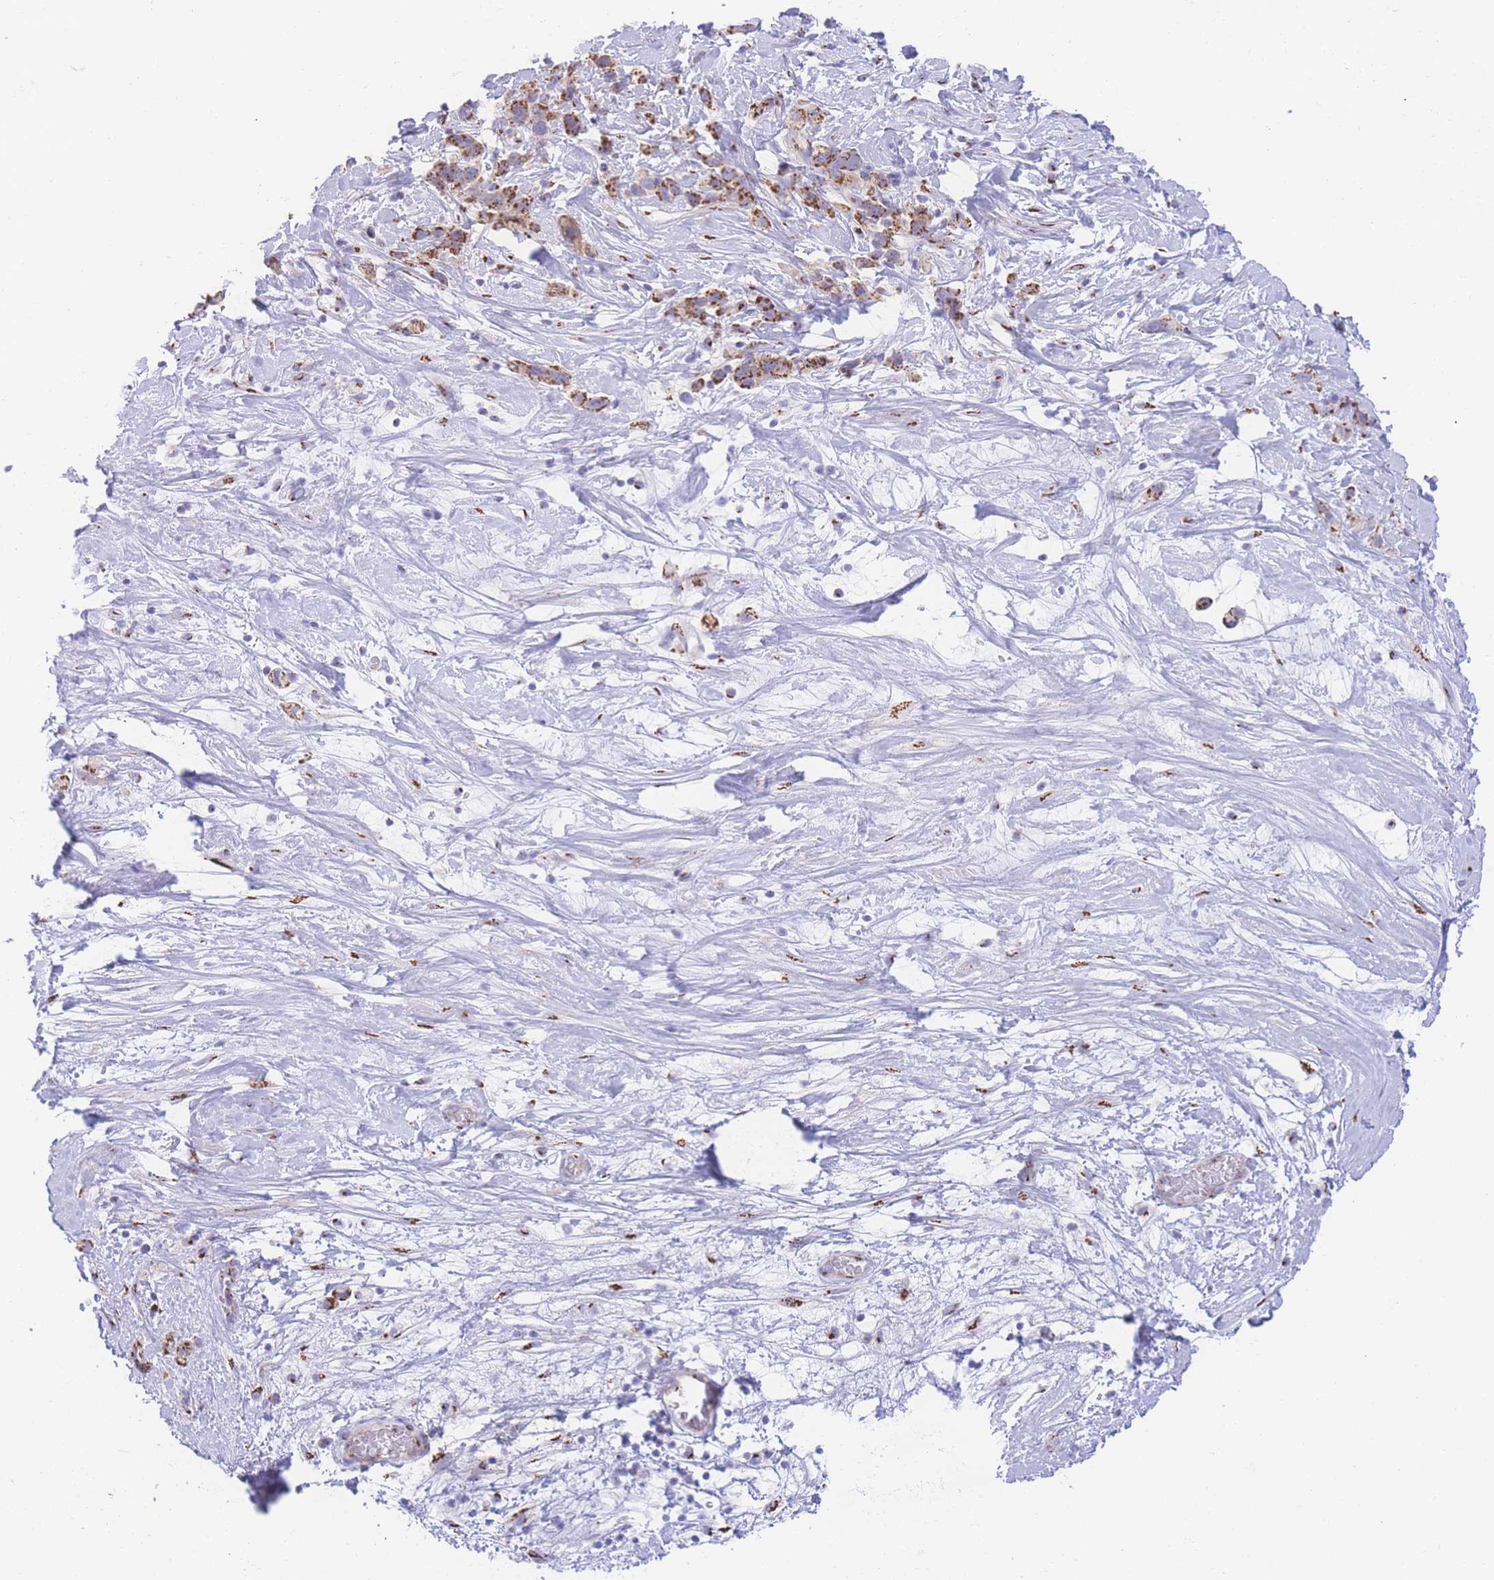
{"staining": {"intensity": "strong", "quantity": ">75%", "location": "cytoplasmic/membranous"}, "tissue": "stomach cancer", "cell_type": "Tumor cells", "image_type": "cancer", "snomed": [{"axis": "morphology", "description": "Adenocarcinoma, NOS"}, {"axis": "topography", "description": "Stomach"}], "caption": "Protein staining of stomach cancer tissue reveals strong cytoplasmic/membranous staining in approximately >75% of tumor cells.", "gene": "GOLM2", "patient": {"sex": "female", "age": 65}}